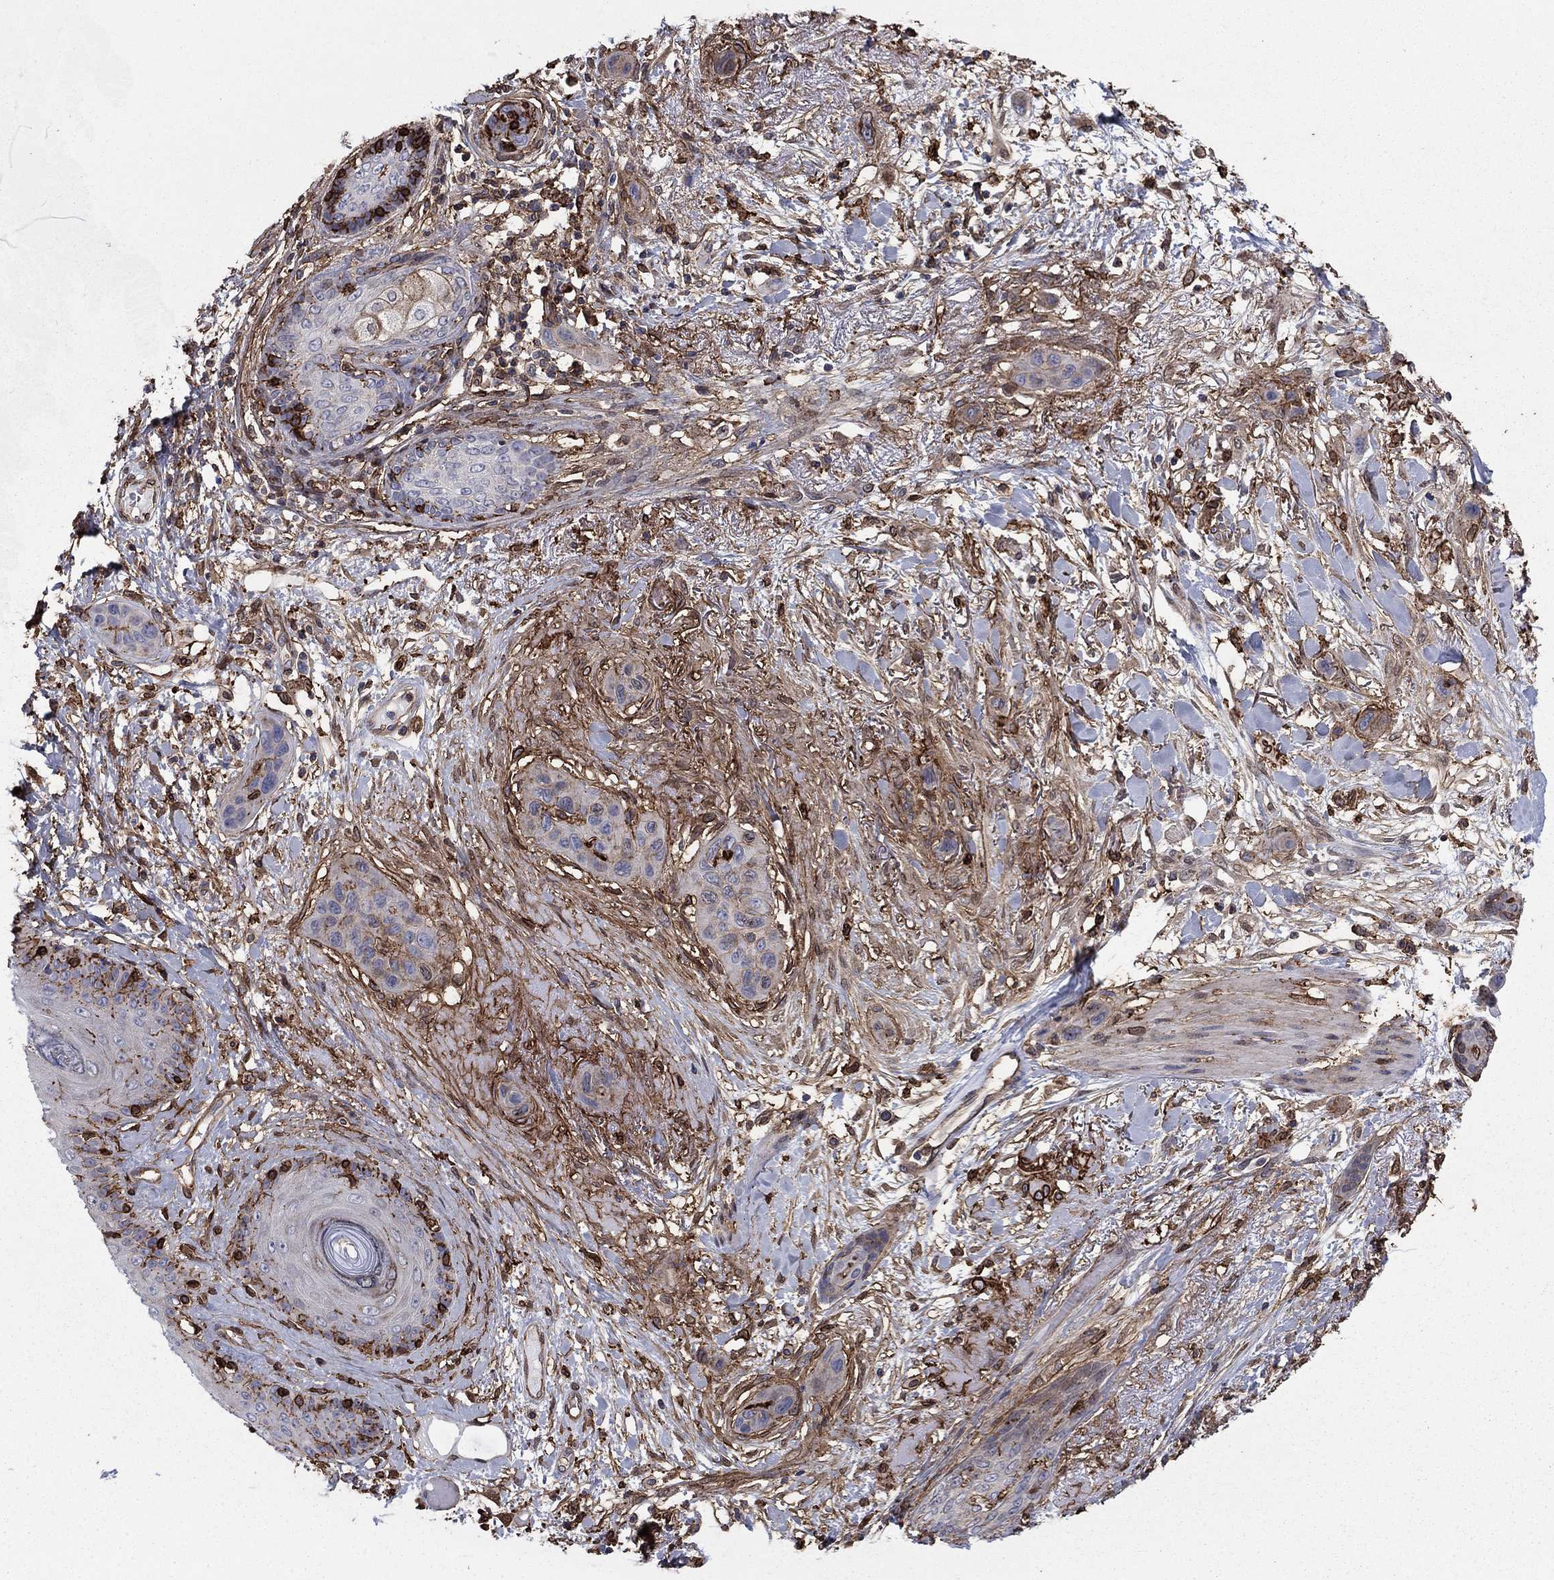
{"staining": {"intensity": "weak", "quantity": "<25%", "location": "cytoplasmic/membranous"}, "tissue": "skin cancer", "cell_type": "Tumor cells", "image_type": "cancer", "snomed": [{"axis": "morphology", "description": "Squamous cell carcinoma, NOS"}, {"axis": "topography", "description": "Skin"}], "caption": "This is an immunohistochemistry photomicrograph of human skin cancer. There is no positivity in tumor cells.", "gene": "PLAU", "patient": {"sex": "male", "age": 79}}